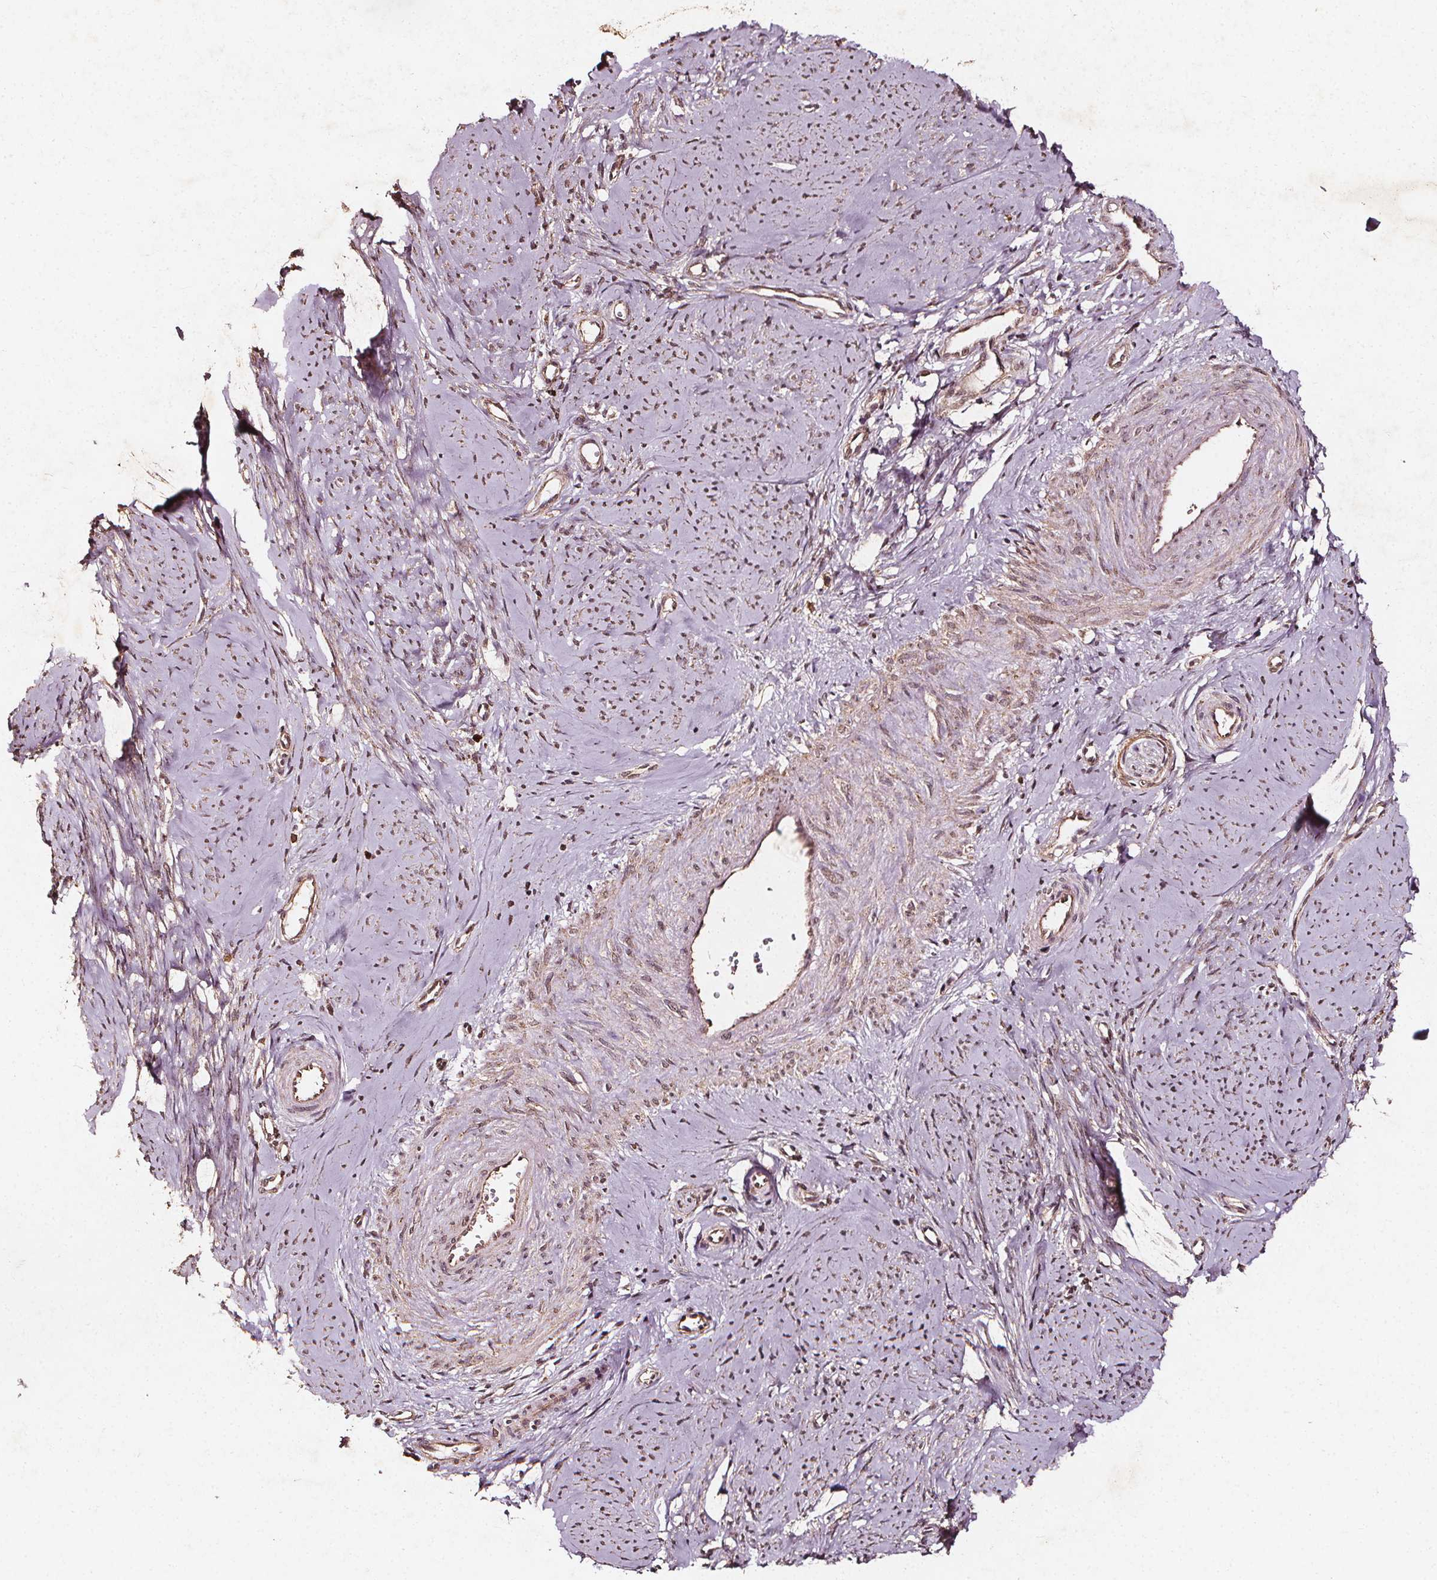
{"staining": {"intensity": "weak", "quantity": "25%-75%", "location": "cytoplasmic/membranous,nuclear"}, "tissue": "smooth muscle", "cell_type": "Smooth muscle cells", "image_type": "normal", "snomed": [{"axis": "morphology", "description": "Normal tissue, NOS"}, {"axis": "topography", "description": "Smooth muscle"}], "caption": "The photomicrograph shows staining of unremarkable smooth muscle, revealing weak cytoplasmic/membranous,nuclear protein positivity (brown color) within smooth muscle cells.", "gene": "ABCA1", "patient": {"sex": "female", "age": 48}}